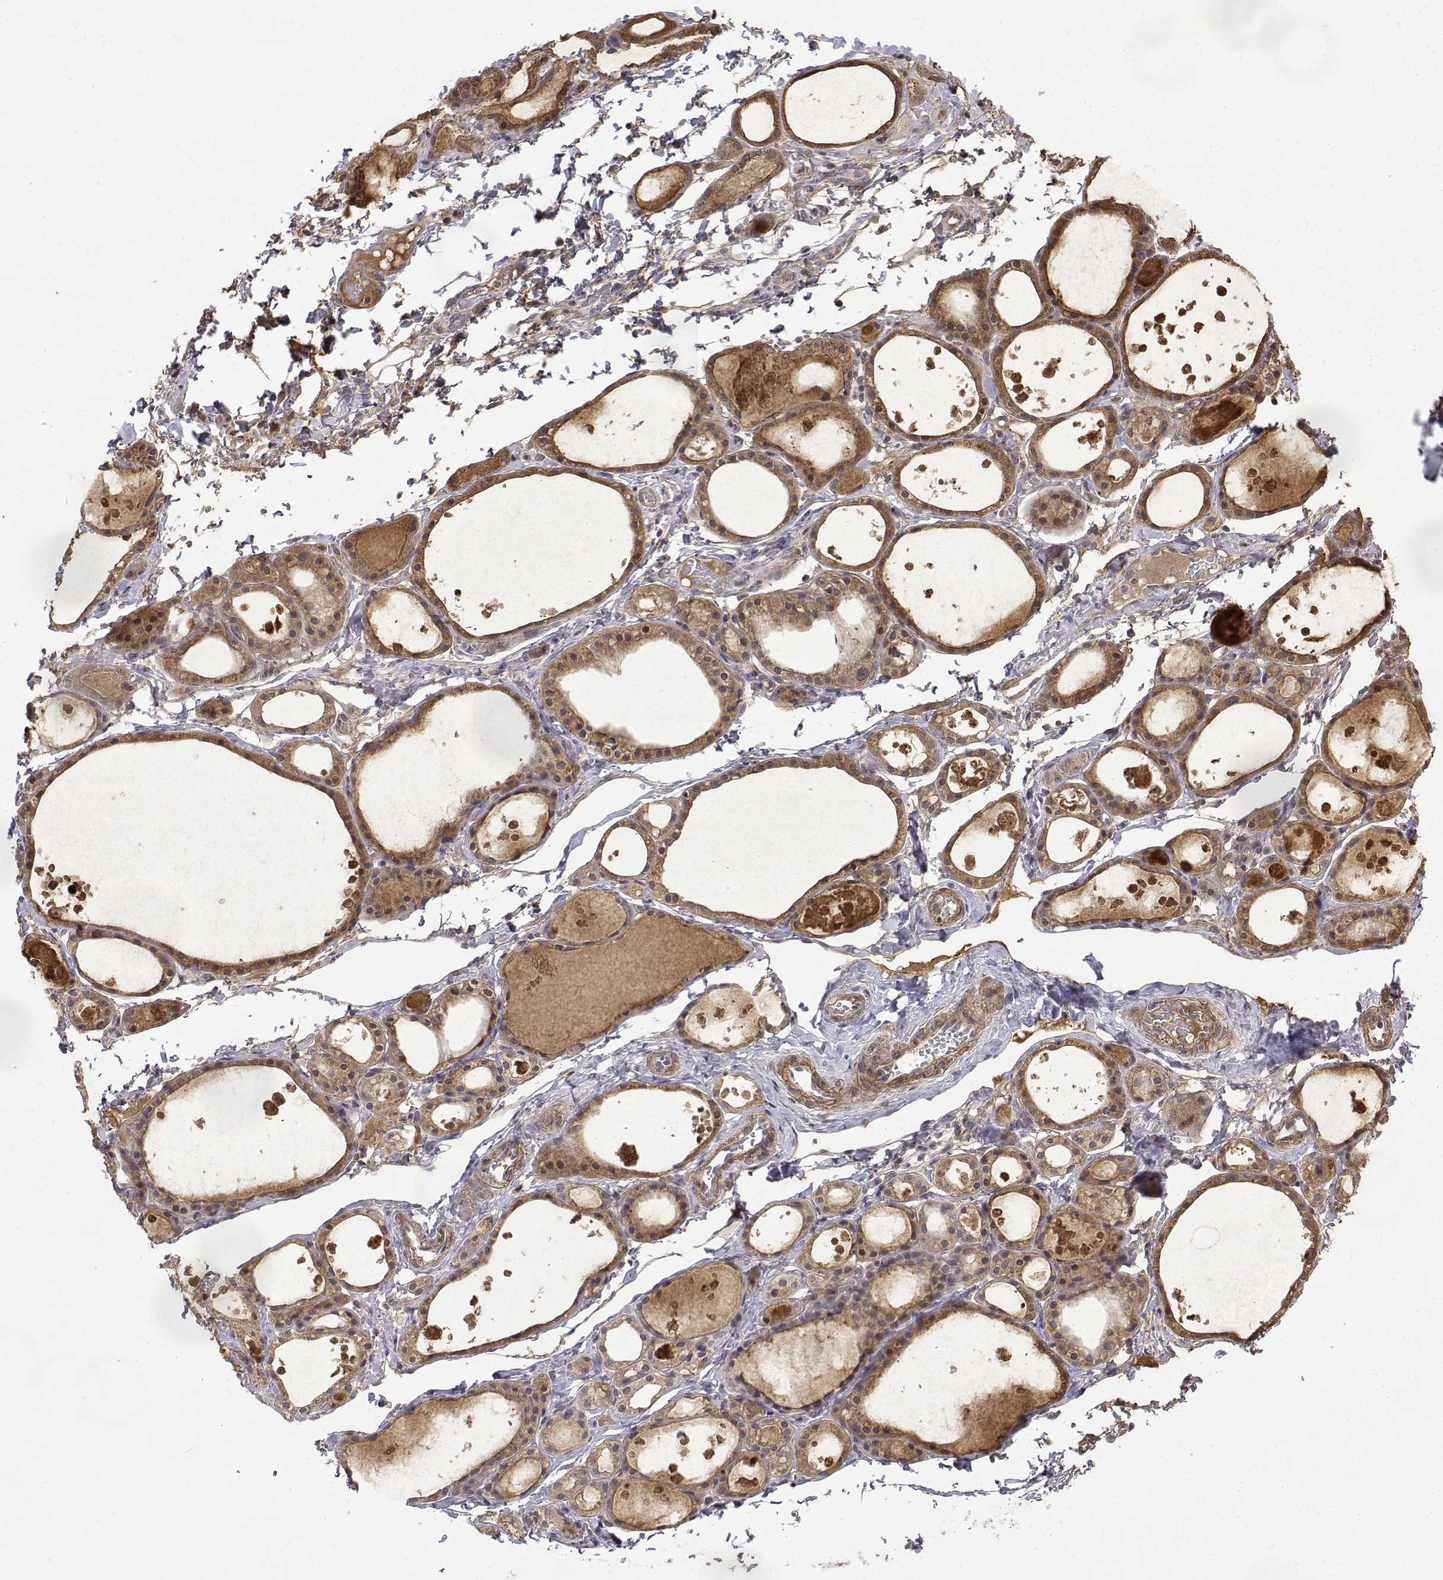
{"staining": {"intensity": "moderate", "quantity": ">75%", "location": "cytoplasmic/membranous"}, "tissue": "thyroid gland", "cell_type": "Glandular cells", "image_type": "normal", "snomed": [{"axis": "morphology", "description": "Normal tissue, NOS"}, {"axis": "topography", "description": "Thyroid gland"}], "caption": "A brown stain highlights moderate cytoplasmic/membranous positivity of a protein in glandular cells of unremarkable human thyroid gland. The staining is performed using DAB brown chromogen to label protein expression. The nuclei are counter-stained blue using hematoxylin.", "gene": "ITGA7", "patient": {"sex": "male", "age": 68}}